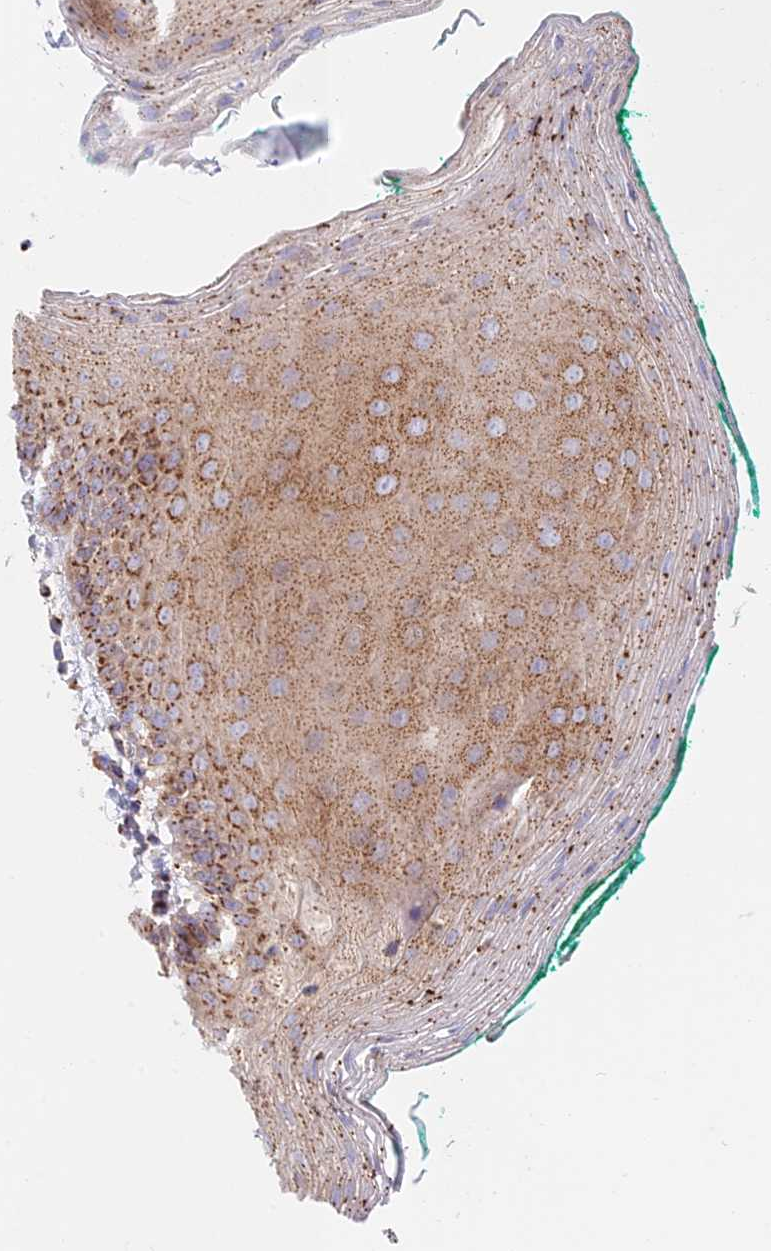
{"staining": {"intensity": "moderate", "quantity": ">75%", "location": "cytoplasmic/membranous"}, "tissue": "oral mucosa", "cell_type": "Squamous epithelial cells", "image_type": "normal", "snomed": [{"axis": "morphology", "description": "Normal tissue, NOS"}, {"axis": "topography", "description": "Oral tissue"}], "caption": "About >75% of squamous epithelial cells in benign oral mucosa display moderate cytoplasmic/membranous protein positivity as visualized by brown immunohistochemical staining.", "gene": "GOLGA3", "patient": {"sex": "male", "age": 58}}